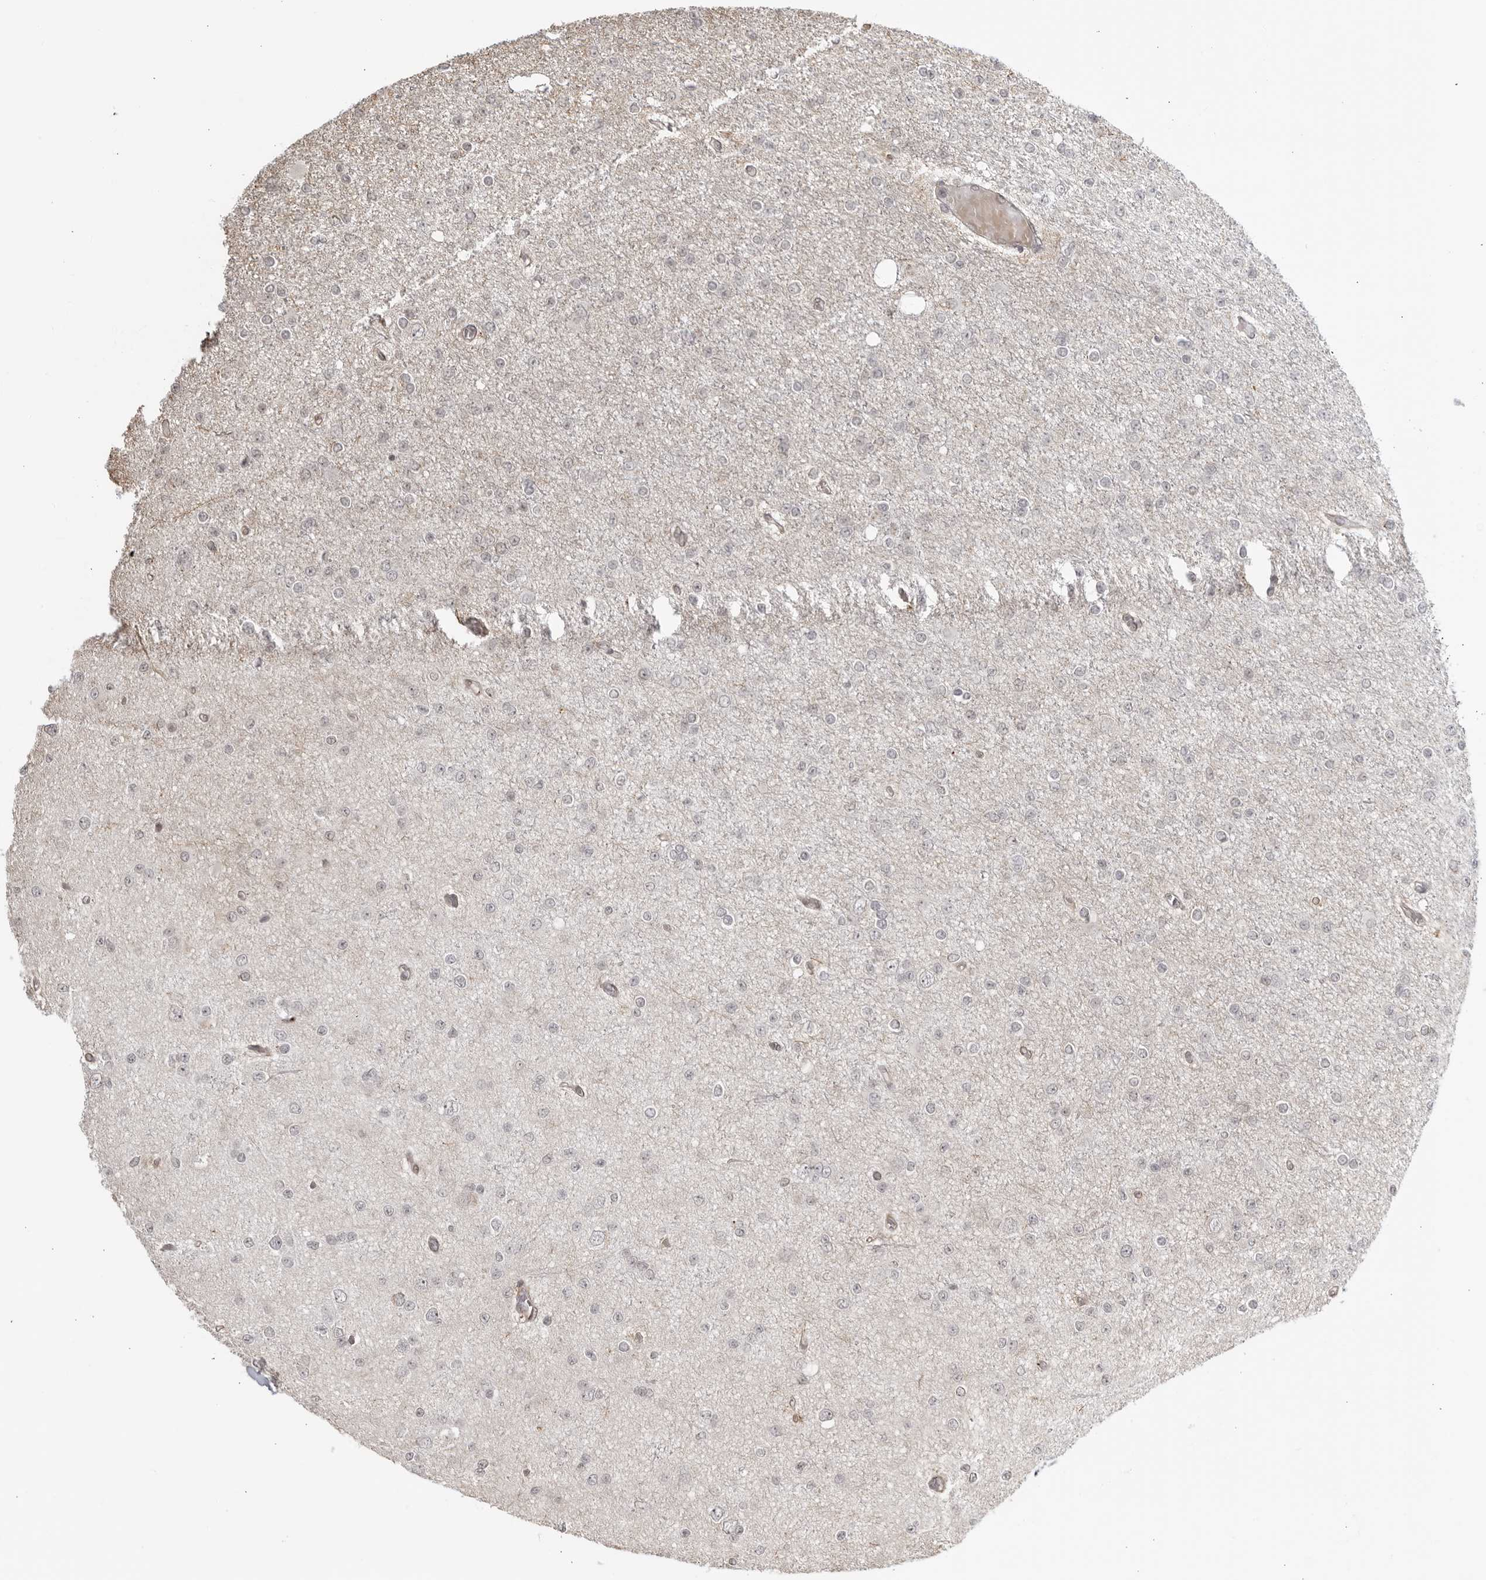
{"staining": {"intensity": "negative", "quantity": "none", "location": "none"}, "tissue": "glioma", "cell_type": "Tumor cells", "image_type": "cancer", "snomed": [{"axis": "morphology", "description": "Glioma, malignant, Low grade"}, {"axis": "topography", "description": "Brain"}], "caption": "Low-grade glioma (malignant) was stained to show a protein in brown. There is no significant staining in tumor cells.", "gene": "TCF21", "patient": {"sex": "female", "age": 22}}